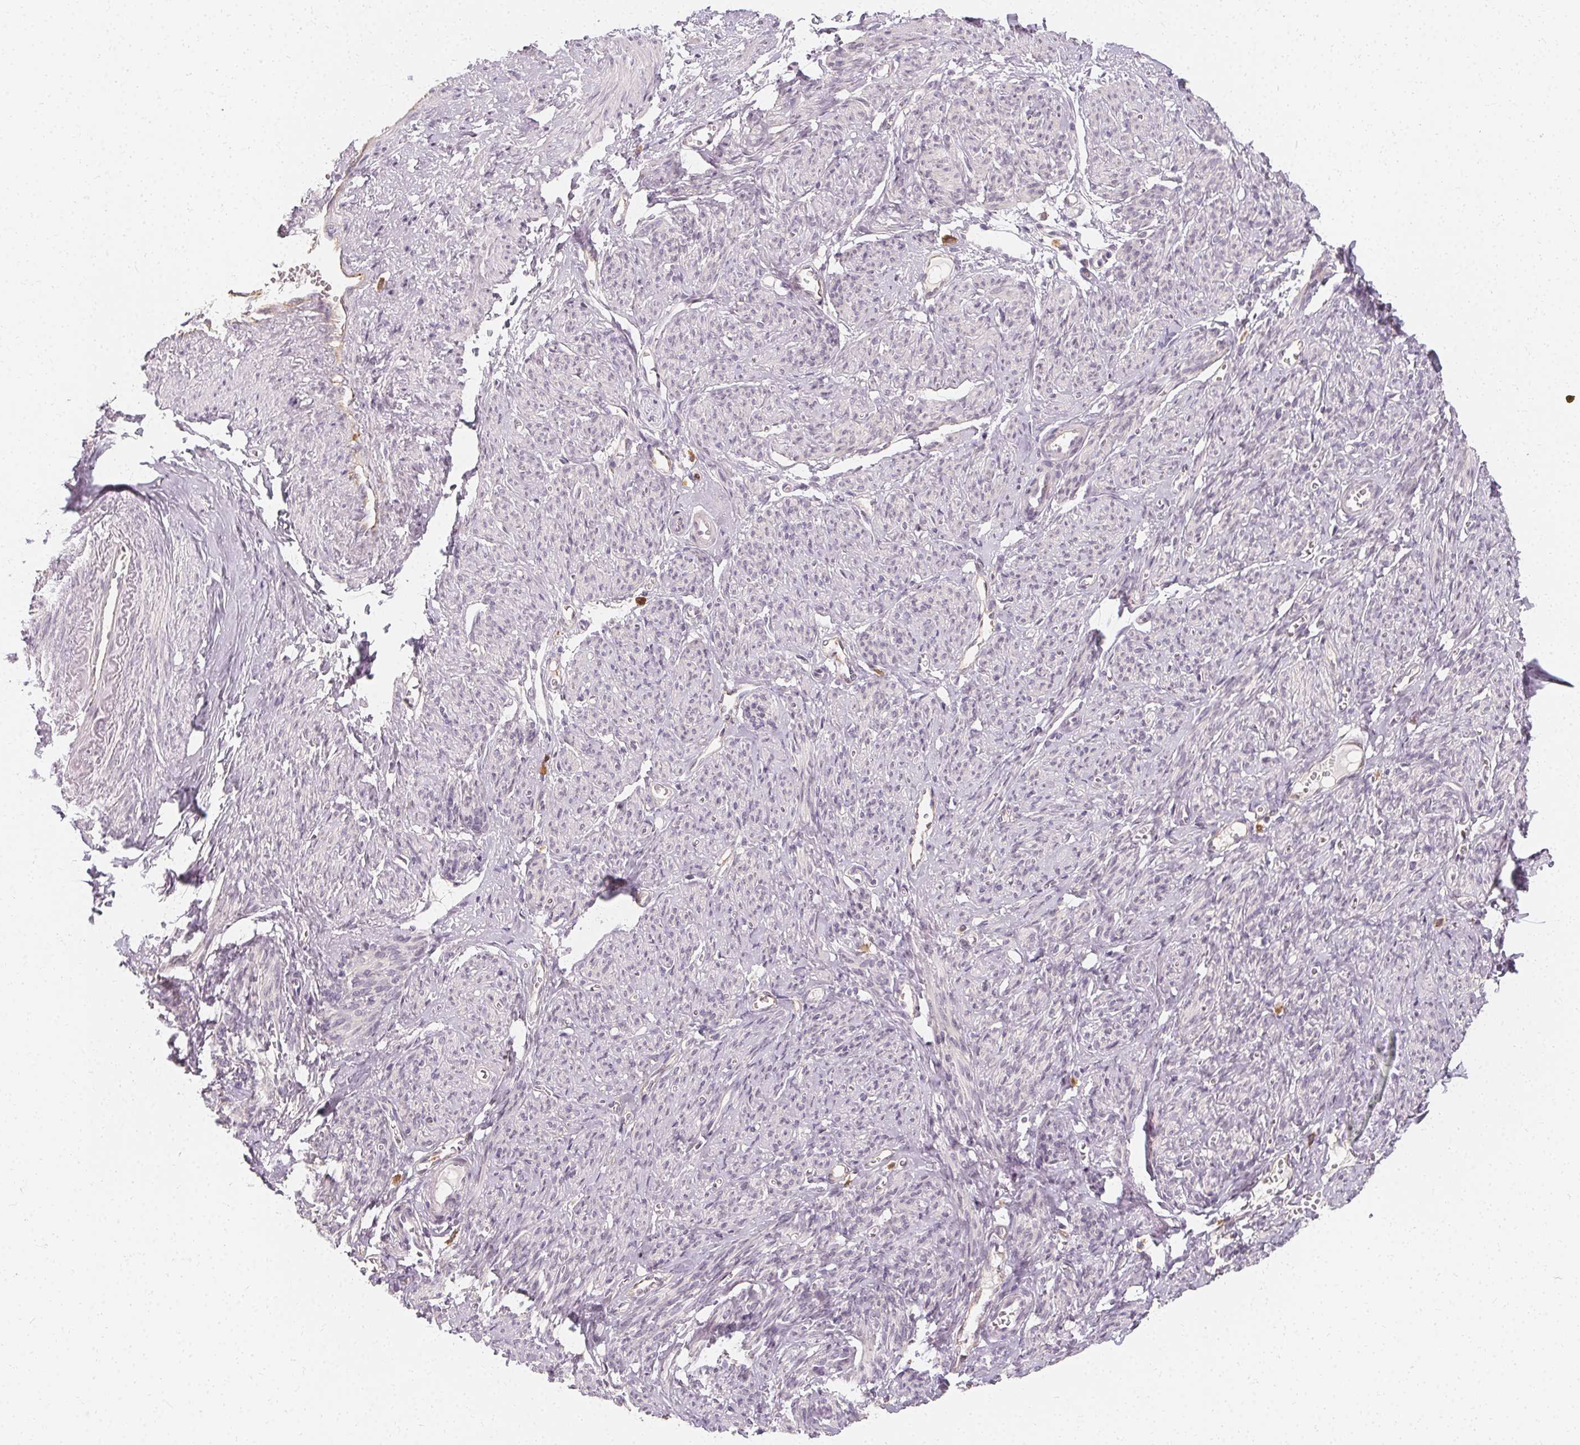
{"staining": {"intensity": "negative", "quantity": "none", "location": "none"}, "tissue": "smooth muscle", "cell_type": "Smooth muscle cells", "image_type": "normal", "snomed": [{"axis": "morphology", "description": "Normal tissue, NOS"}, {"axis": "topography", "description": "Smooth muscle"}], "caption": "This is an immunohistochemistry micrograph of benign smooth muscle. There is no staining in smooth muscle cells.", "gene": "CLCNKA", "patient": {"sex": "female", "age": 65}}